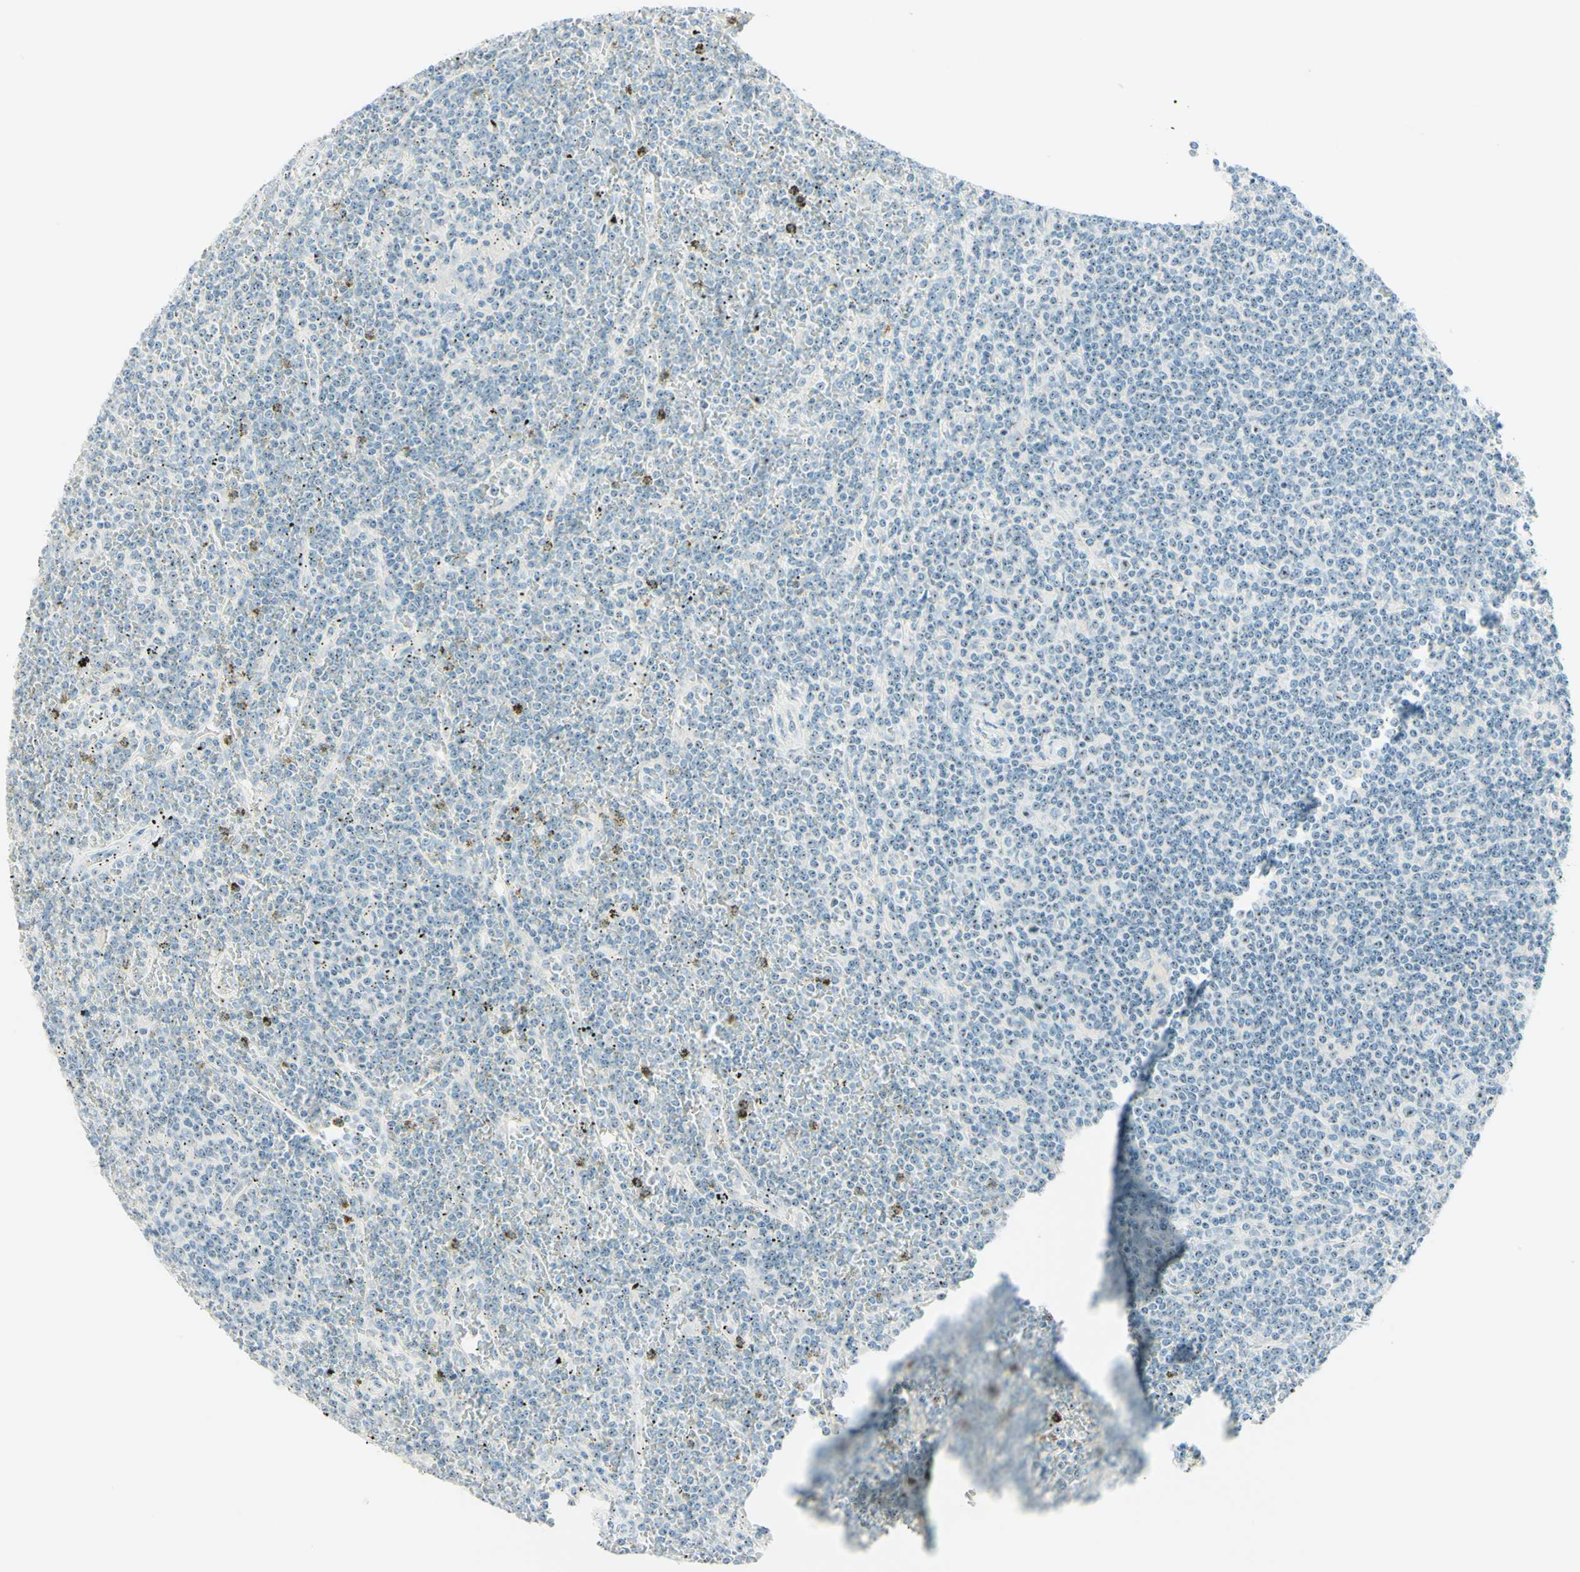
{"staining": {"intensity": "weak", "quantity": ">75%", "location": "nuclear"}, "tissue": "lymphoma", "cell_type": "Tumor cells", "image_type": "cancer", "snomed": [{"axis": "morphology", "description": "Malignant lymphoma, non-Hodgkin's type, Low grade"}, {"axis": "topography", "description": "Spleen"}], "caption": "Lymphoma tissue exhibits weak nuclear expression in about >75% of tumor cells, visualized by immunohistochemistry. (Stains: DAB in brown, nuclei in blue, Microscopy: brightfield microscopy at high magnification).", "gene": "FMR1NB", "patient": {"sex": "female", "age": 19}}